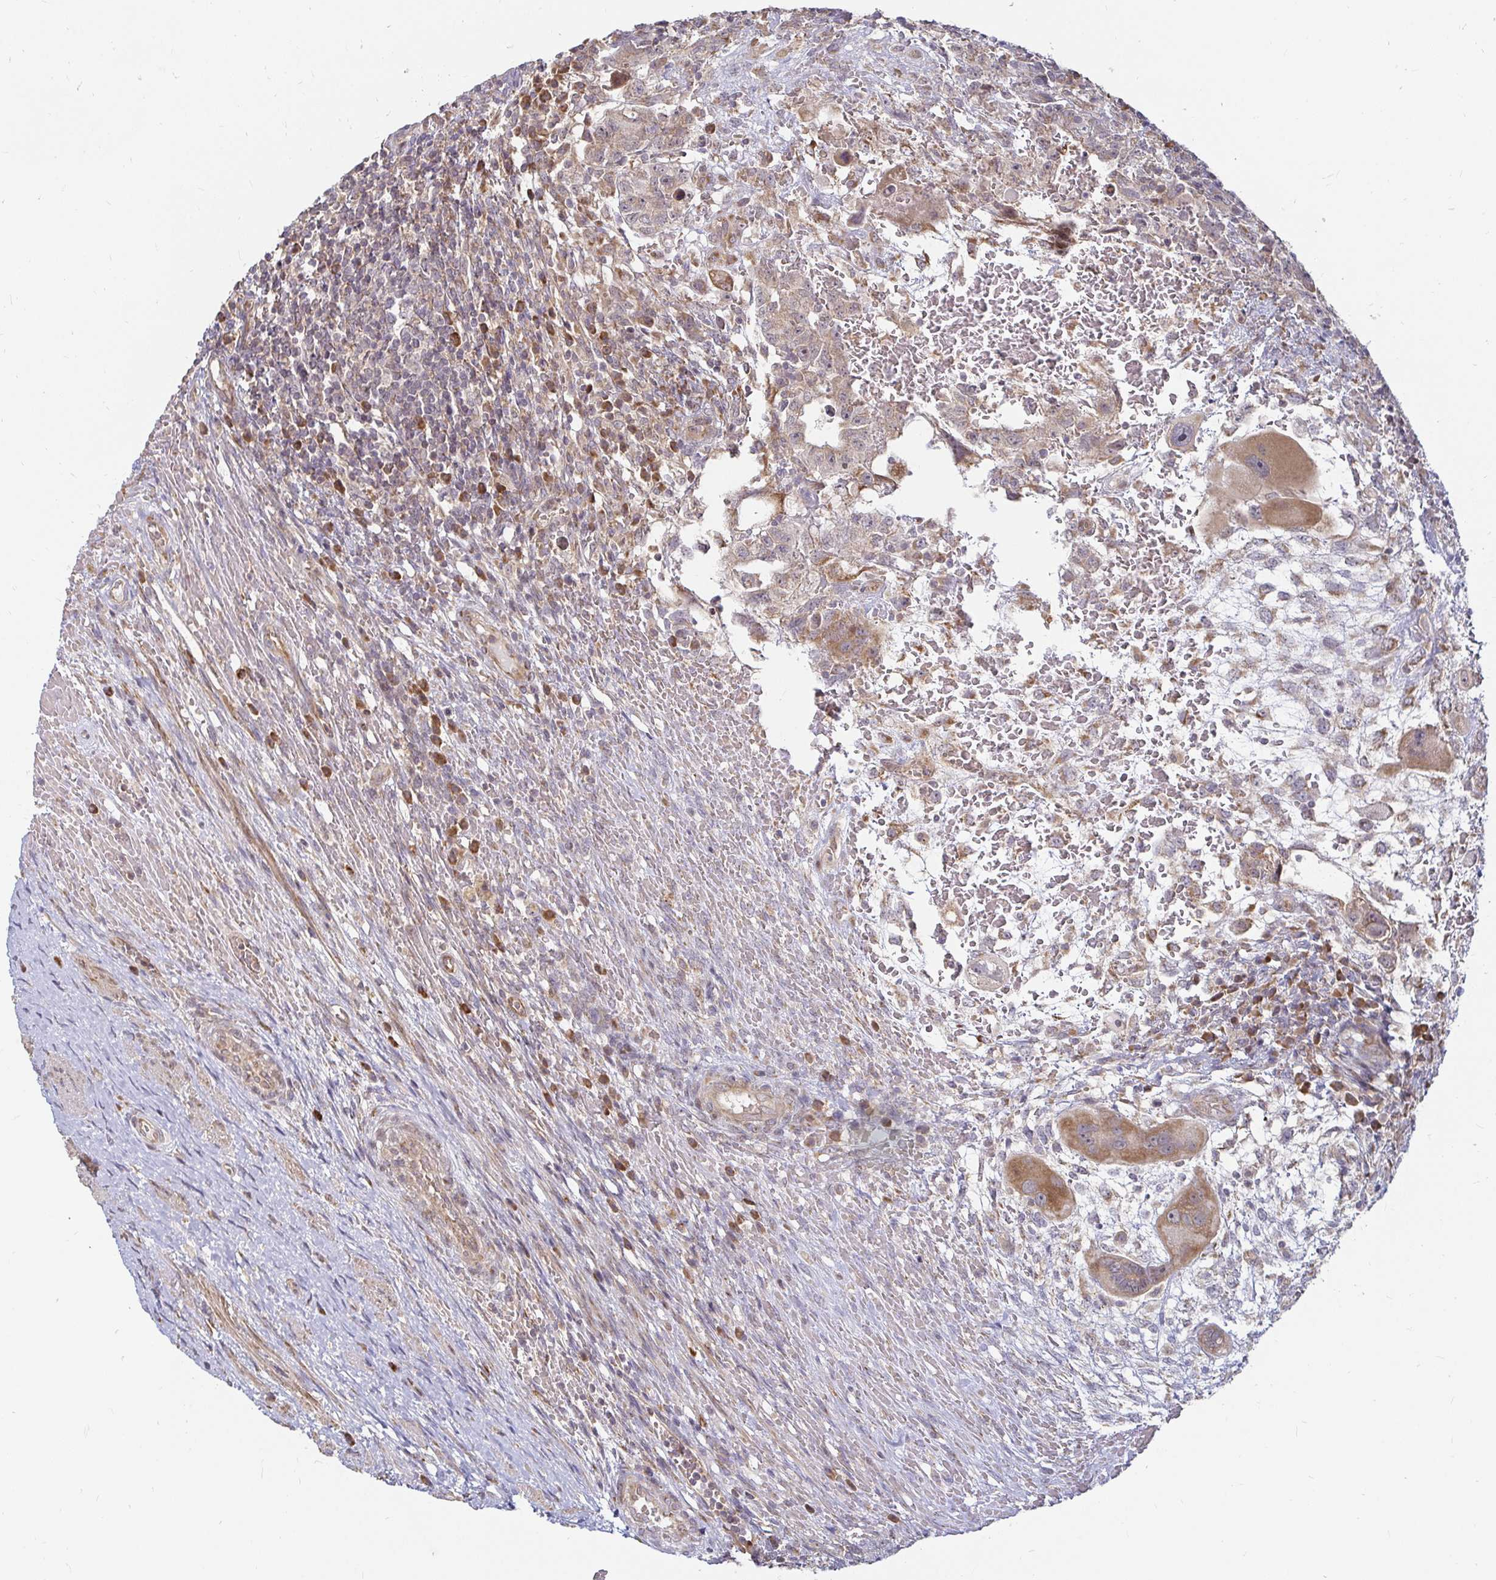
{"staining": {"intensity": "moderate", "quantity": ">75%", "location": "cytoplasmic/membranous"}, "tissue": "testis cancer", "cell_type": "Tumor cells", "image_type": "cancer", "snomed": [{"axis": "morphology", "description": "Carcinoma, Embryonal, NOS"}, {"axis": "topography", "description": "Testis"}], "caption": "Tumor cells demonstrate medium levels of moderate cytoplasmic/membranous positivity in approximately >75% of cells in human testis cancer (embryonal carcinoma).", "gene": "CAST", "patient": {"sex": "male", "age": 26}}